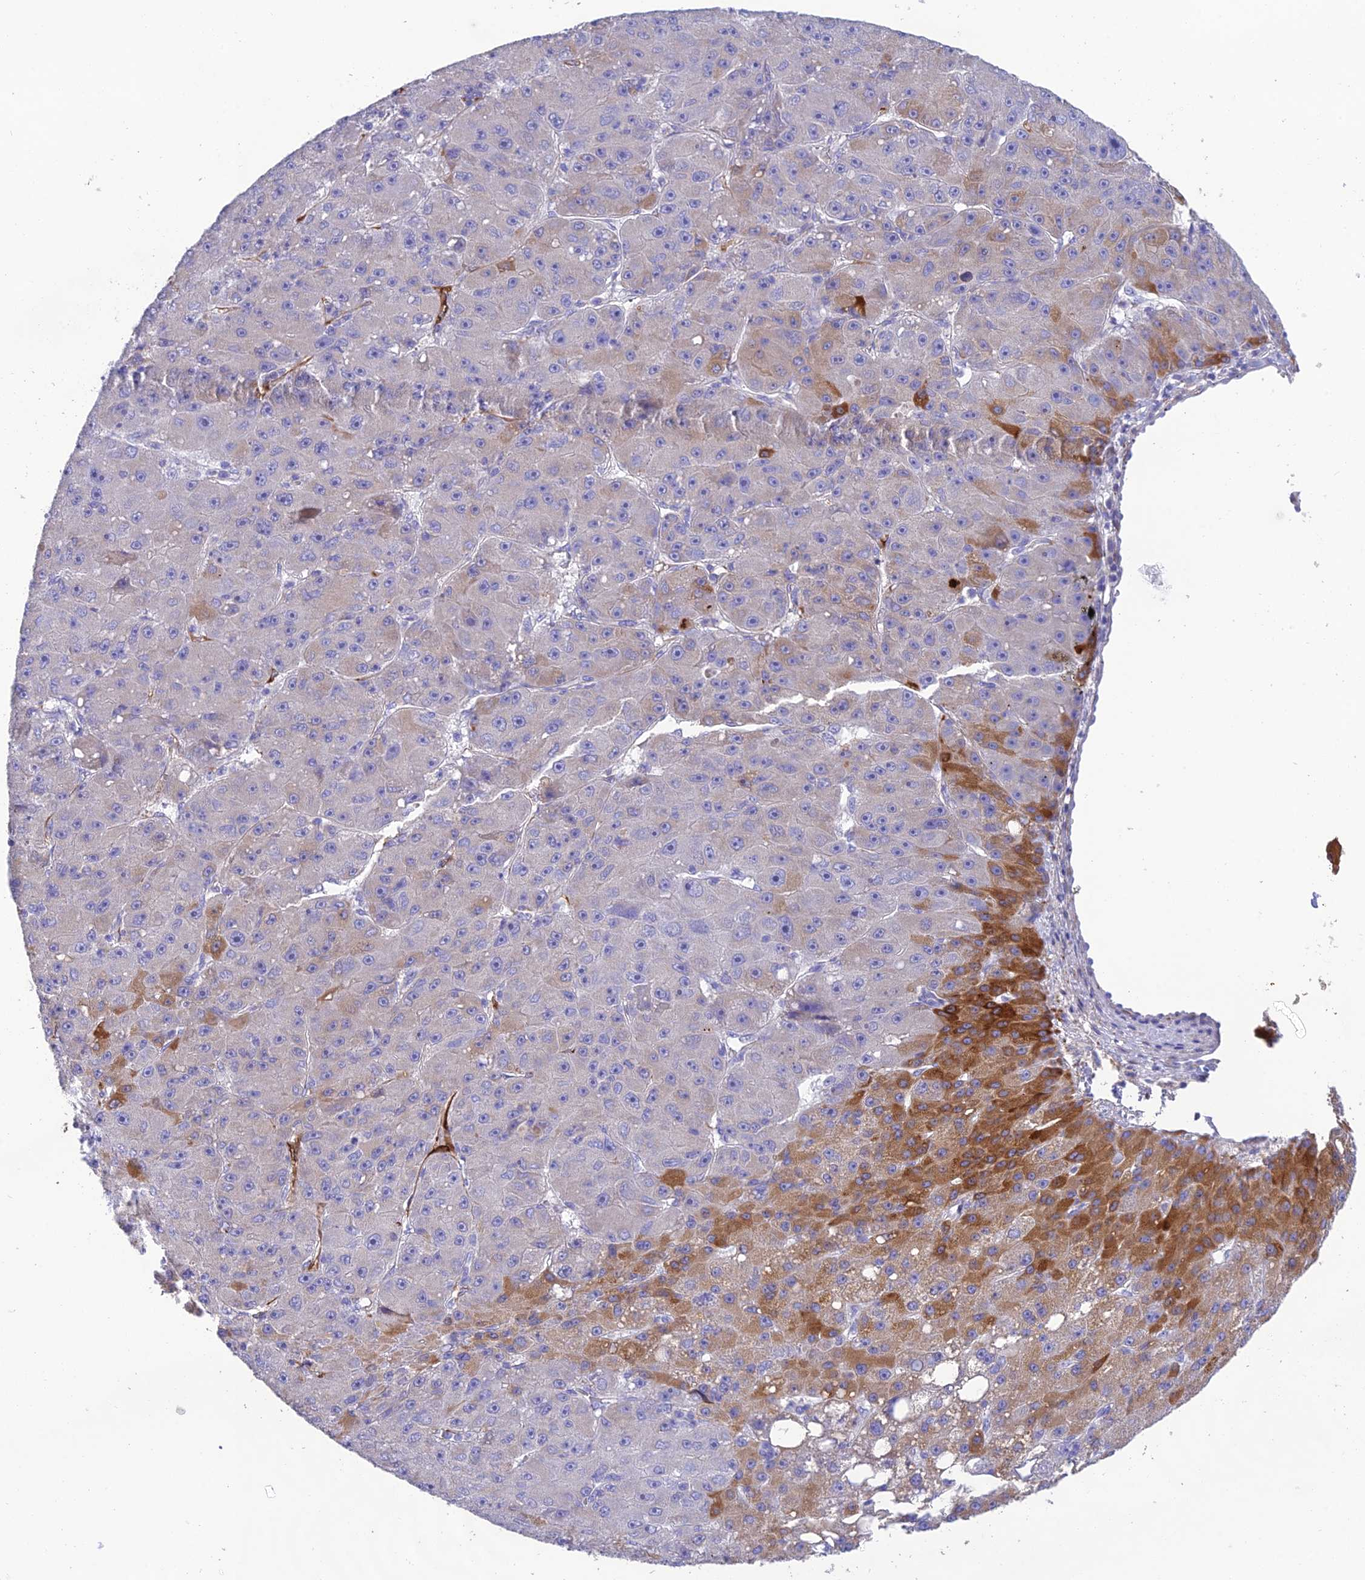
{"staining": {"intensity": "moderate", "quantity": "<25%", "location": "cytoplasmic/membranous"}, "tissue": "liver cancer", "cell_type": "Tumor cells", "image_type": "cancer", "snomed": [{"axis": "morphology", "description": "Carcinoma, Hepatocellular, NOS"}, {"axis": "topography", "description": "Liver"}], "caption": "Immunohistochemistry (IHC) micrograph of neoplastic tissue: human liver cancer stained using immunohistochemistry (IHC) shows low levels of moderate protein expression localized specifically in the cytoplasmic/membranous of tumor cells, appearing as a cytoplasmic/membranous brown color.", "gene": "HSD17B2", "patient": {"sex": "male", "age": 67}}